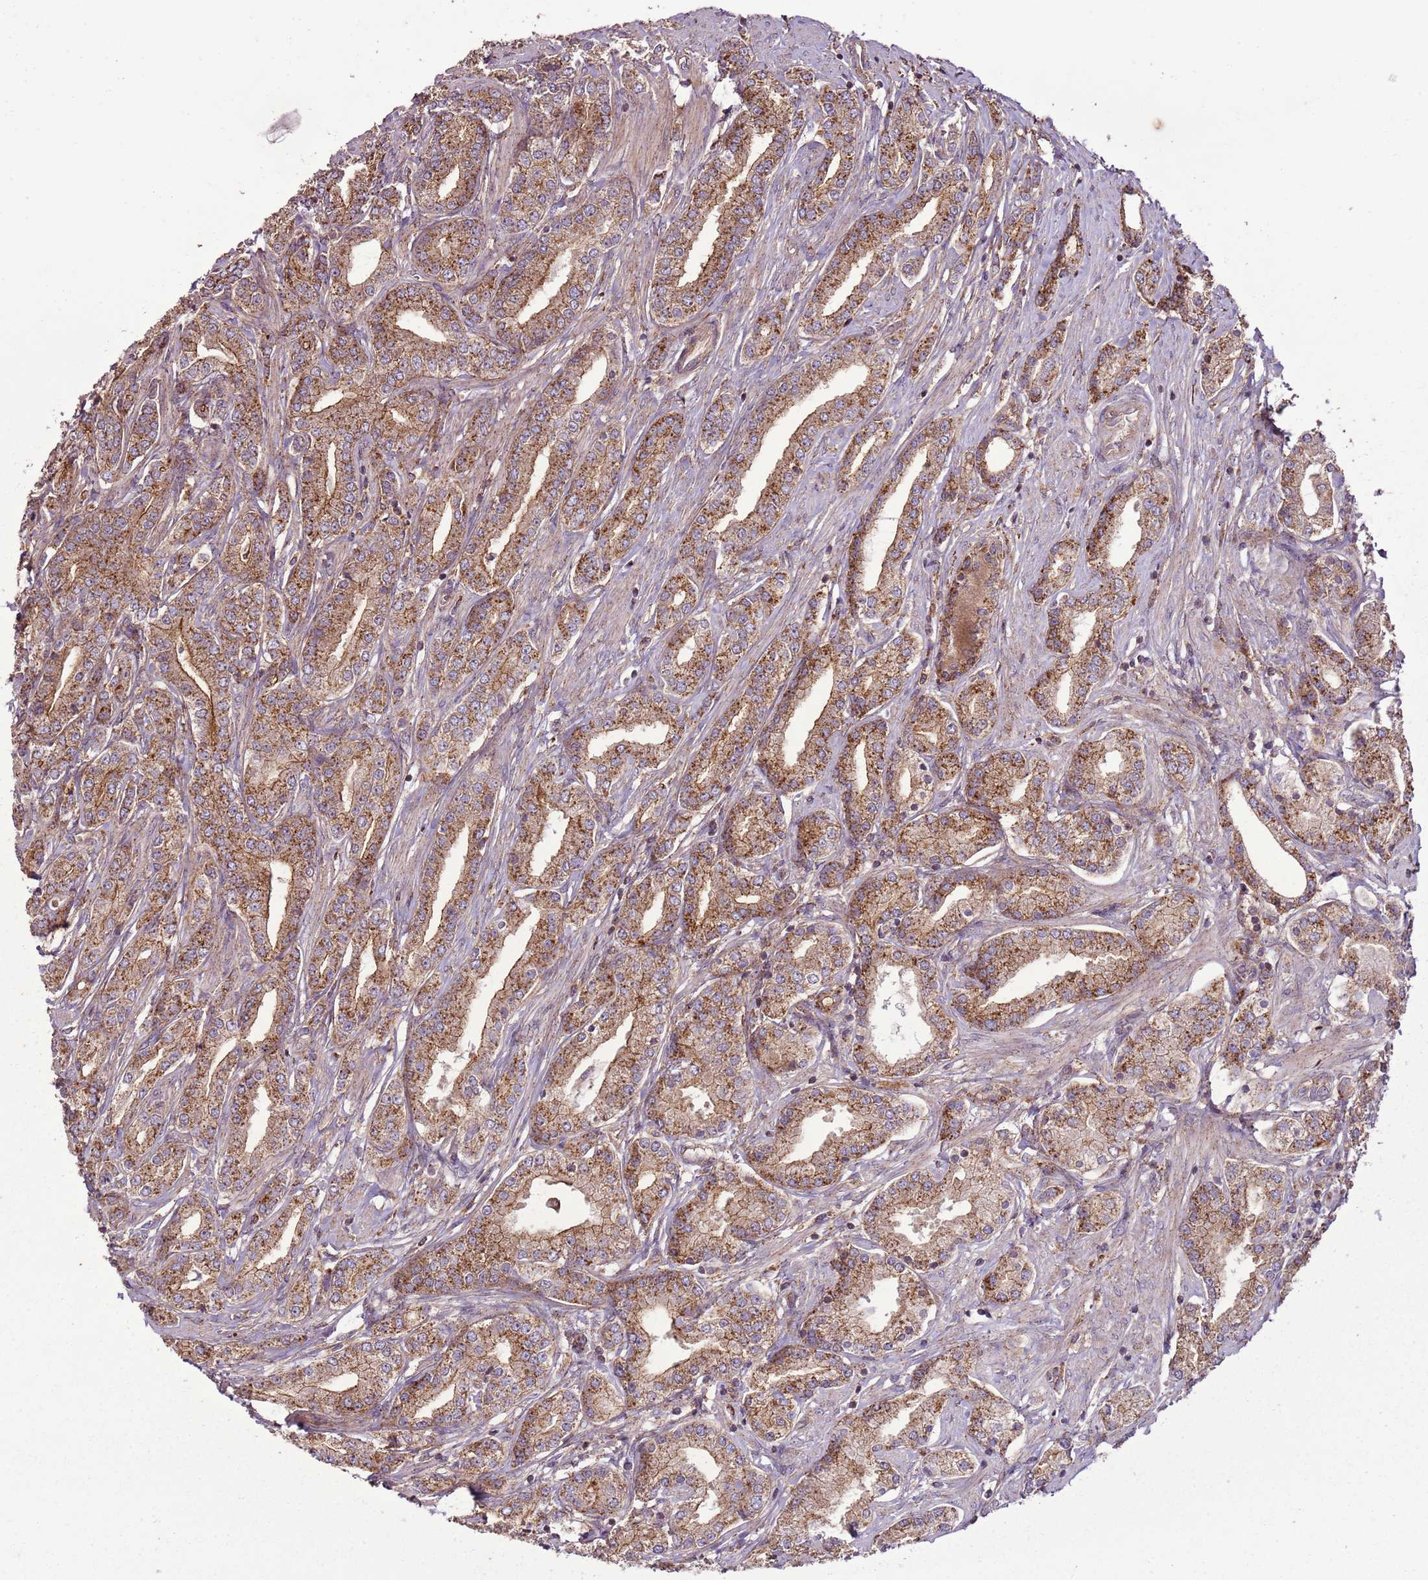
{"staining": {"intensity": "strong", "quantity": ">75%", "location": "cytoplasmic/membranous"}, "tissue": "prostate cancer", "cell_type": "Tumor cells", "image_type": "cancer", "snomed": [{"axis": "morphology", "description": "Adenocarcinoma, High grade"}, {"axis": "topography", "description": "Prostate"}], "caption": "Prostate adenocarcinoma (high-grade) stained with a protein marker demonstrates strong staining in tumor cells.", "gene": "ANKRD24", "patient": {"sex": "male", "age": 66}}